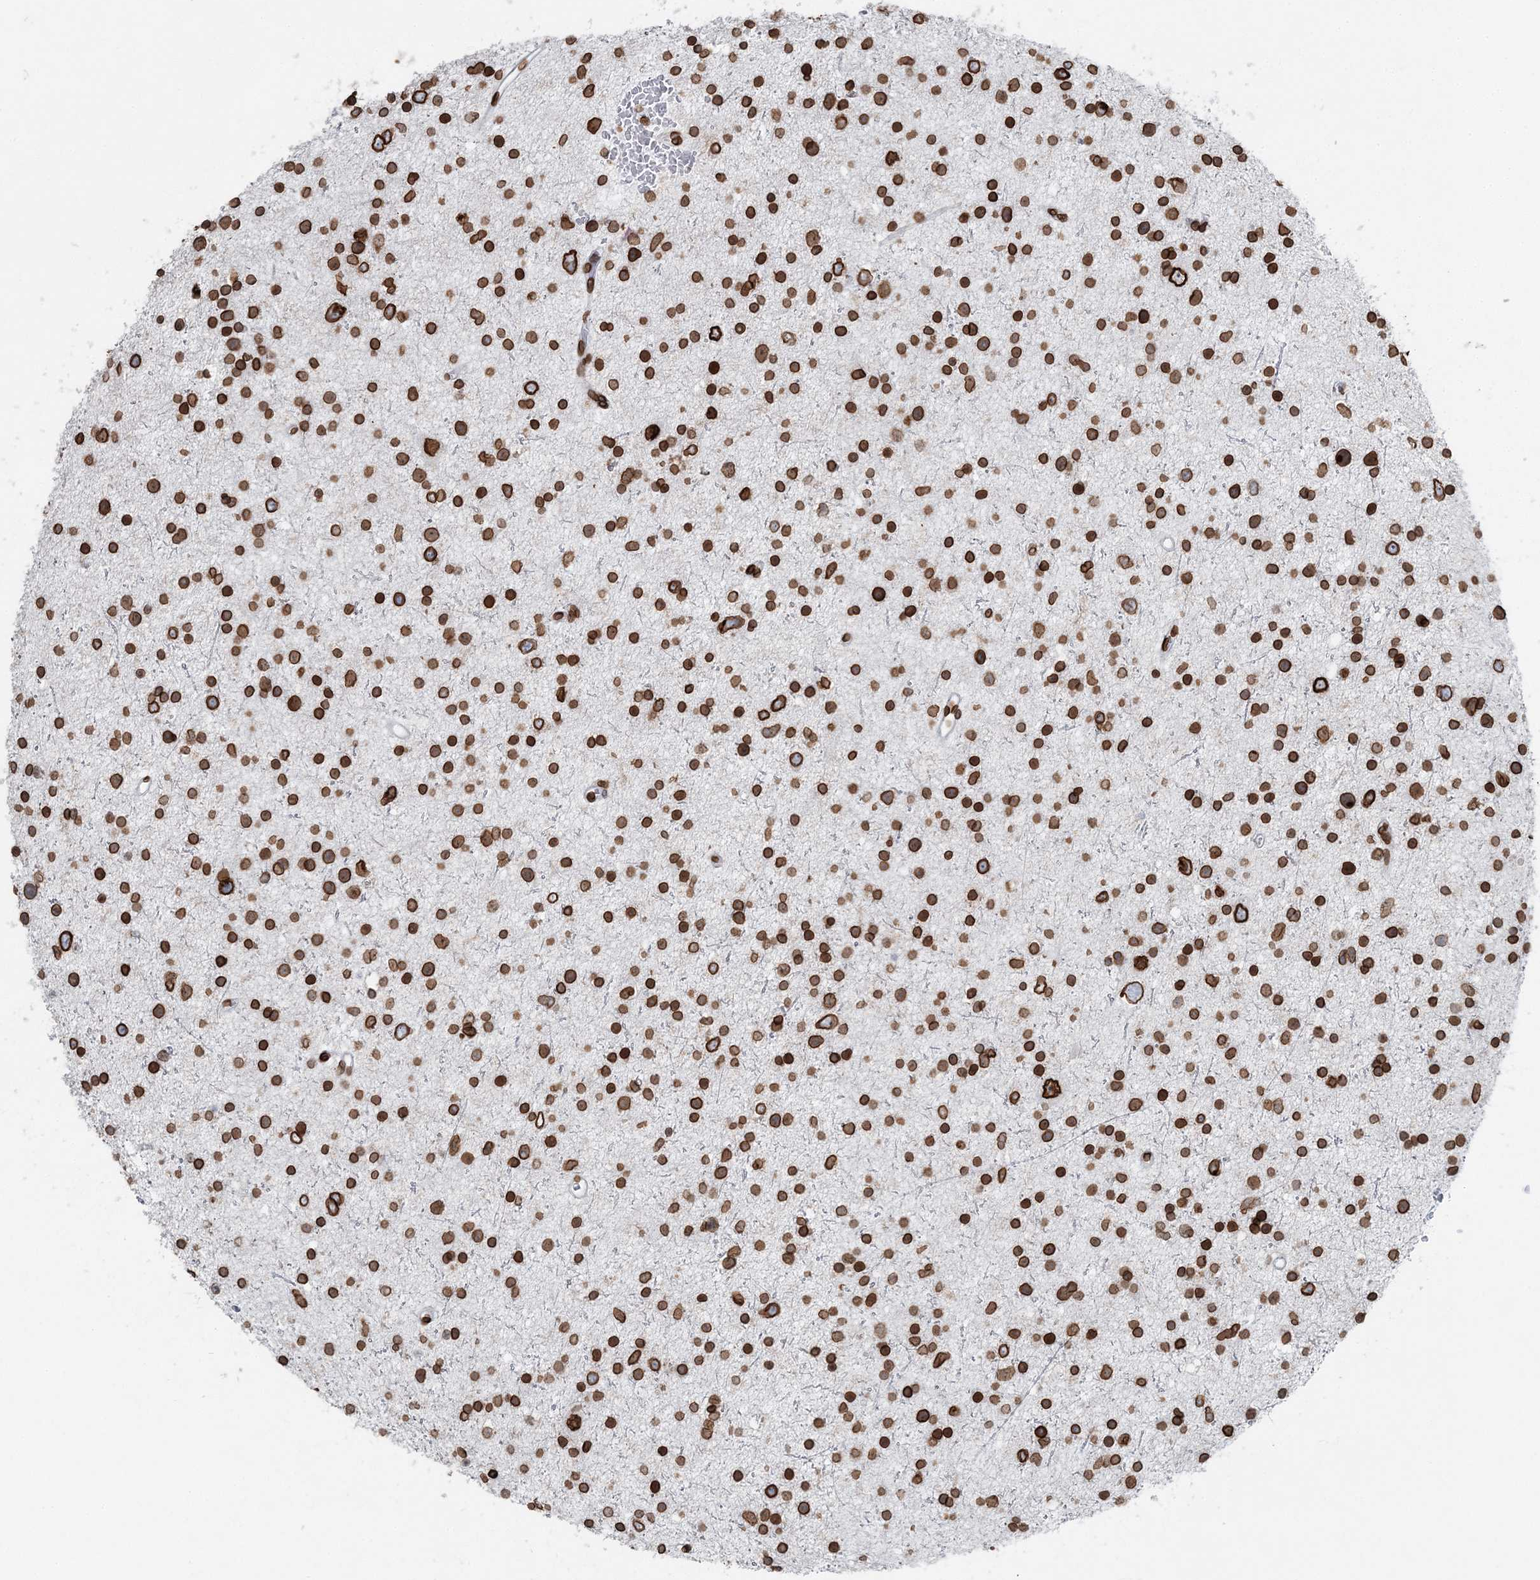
{"staining": {"intensity": "strong", "quantity": ">75%", "location": "cytoplasmic/membranous,nuclear"}, "tissue": "glioma", "cell_type": "Tumor cells", "image_type": "cancer", "snomed": [{"axis": "morphology", "description": "Glioma, malignant, Low grade"}, {"axis": "topography", "description": "Brain"}], "caption": "This is an image of IHC staining of glioma, which shows strong staining in the cytoplasmic/membranous and nuclear of tumor cells.", "gene": "GJD4", "patient": {"sex": "female", "age": 37}}